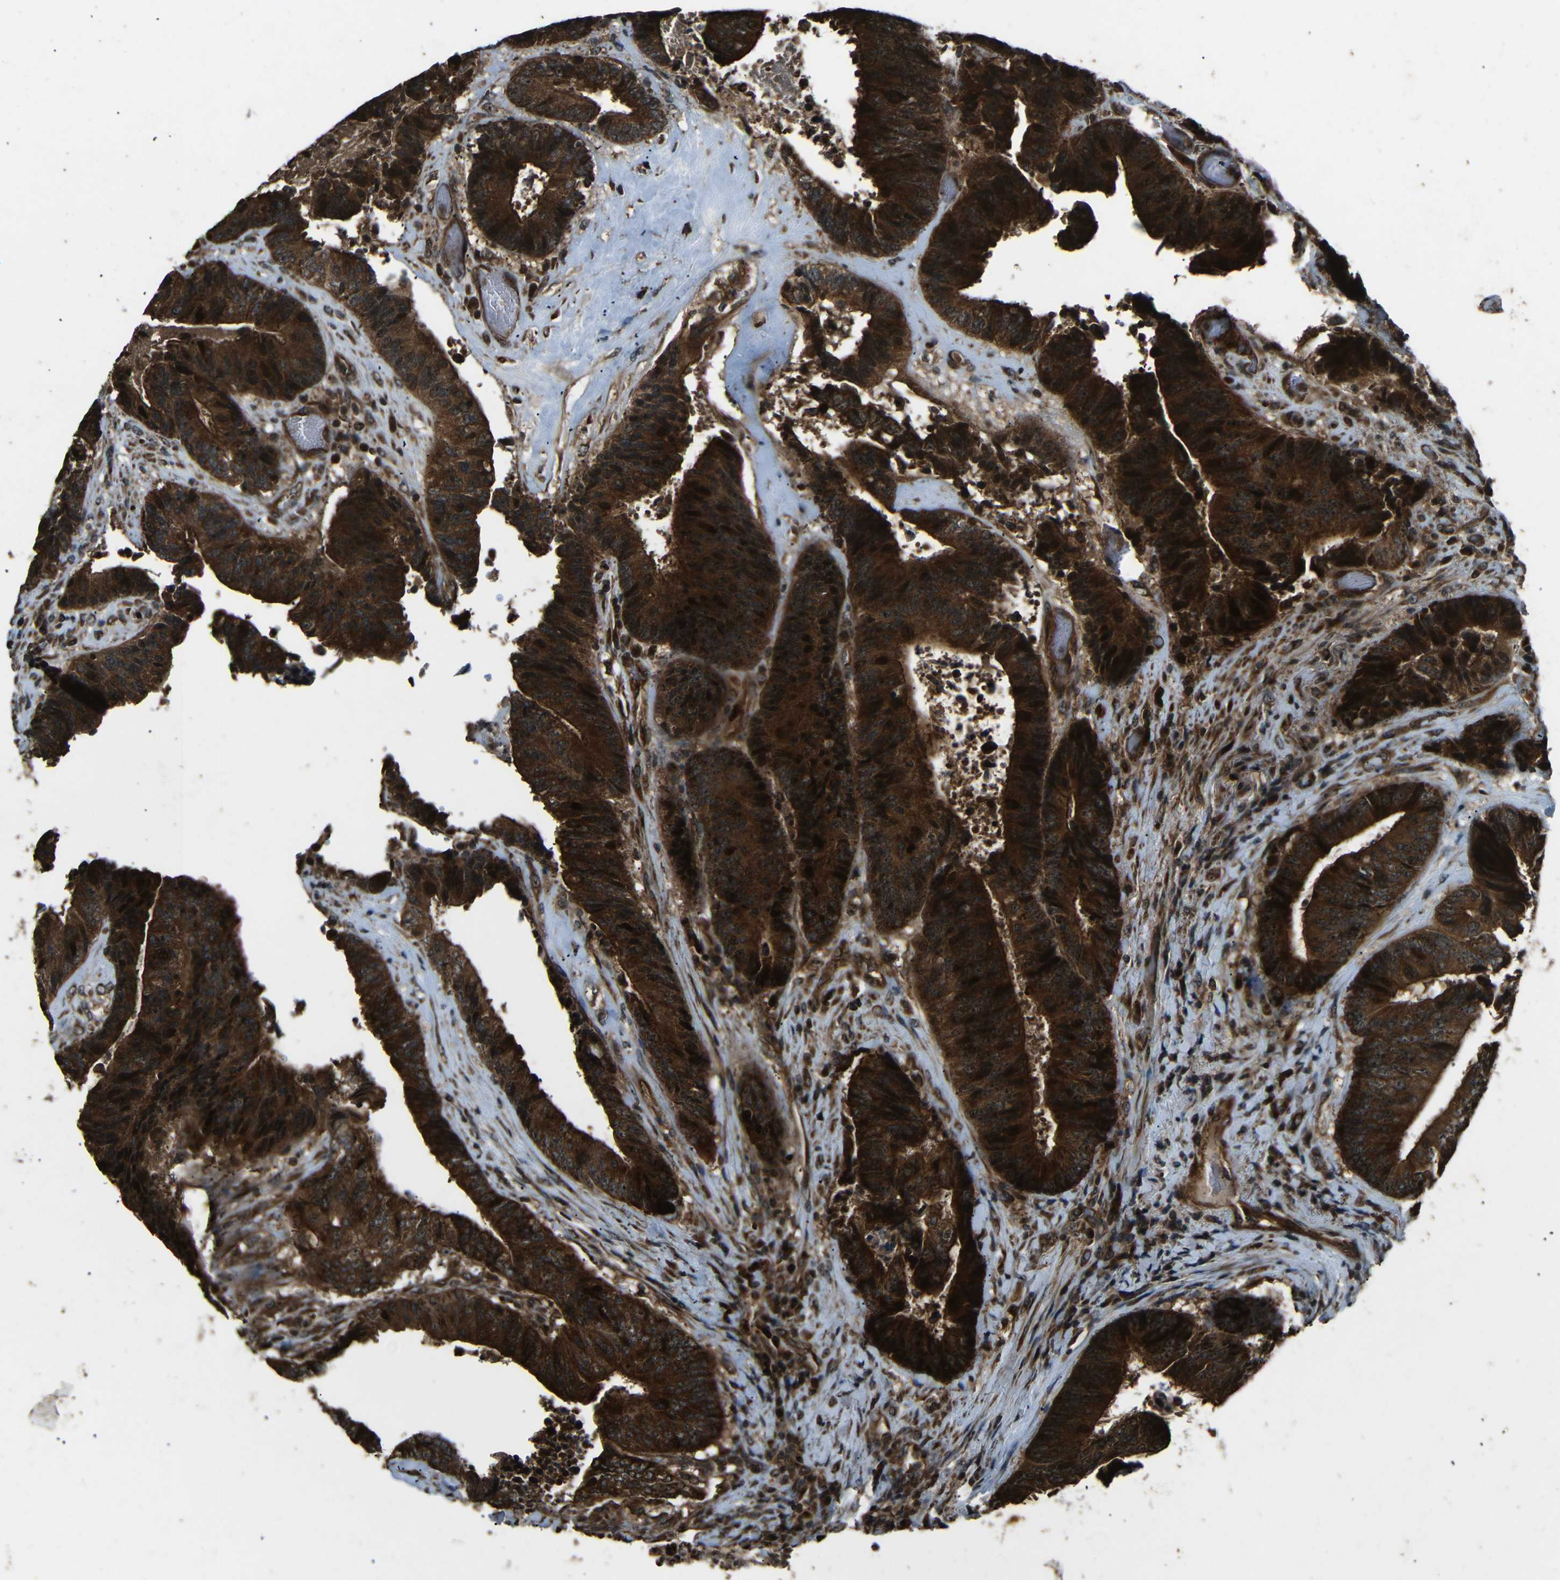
{"staining": {"intensity": "strong", "quantity": ">75%", "location": "cytoplasmic/membranous"}, "tissue": "colorectal cancer", "cell_type": "Tumor cells", "image_type": "cancer", "snomed": [{"axis": "morphology", "description": "Adenocarcinoma, NOS"}, {"axis": "topography", "description": "Rectum"}], "caption": "This is a micrograph of immunohistochemistry staining of colorectal cancer (adenocarcinoma), which shows strong positivity in the cytoplasmic/membranous of tumor cells.", "gene": "PLK2", "patient": {"sex": "male", "age": 72}}